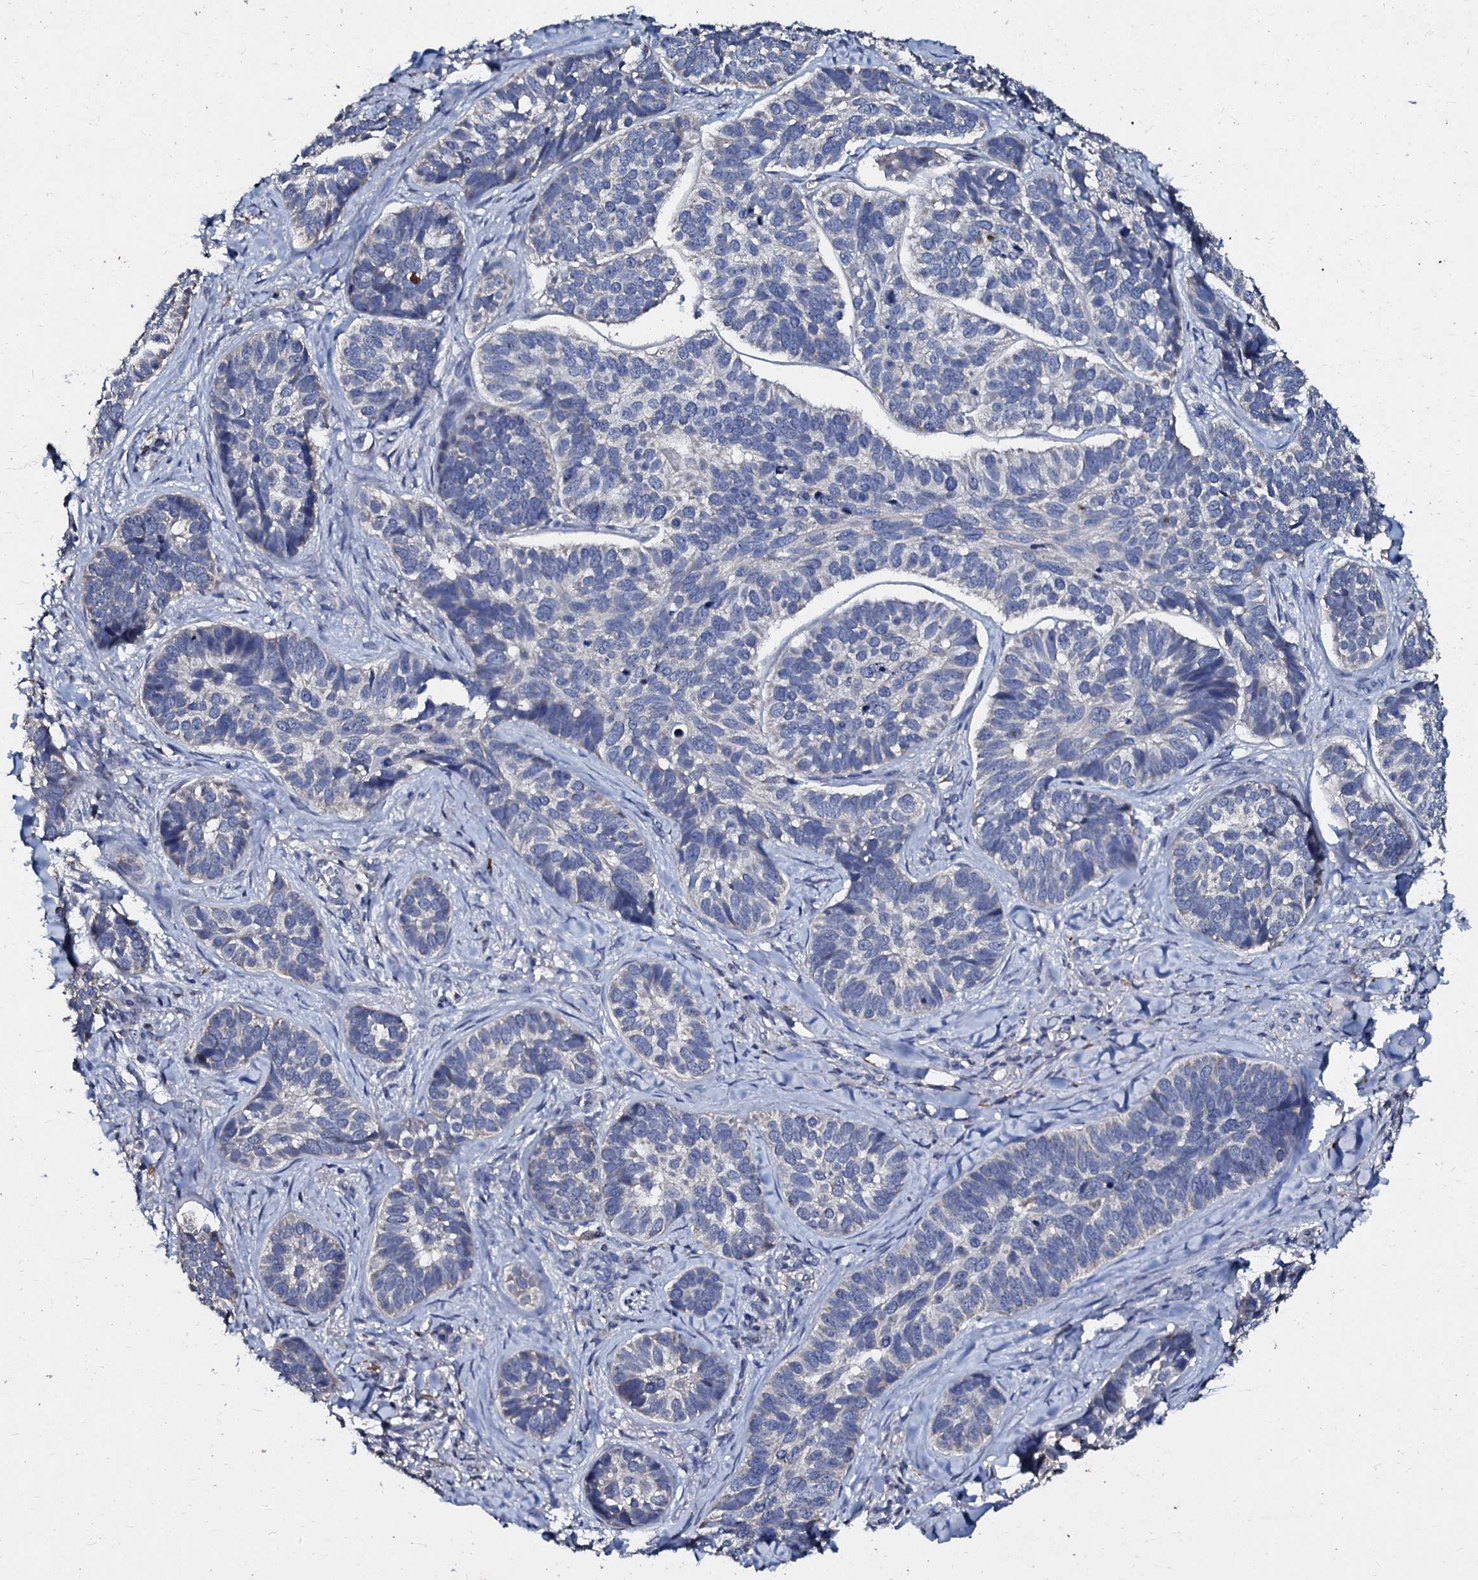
{"staining": {"intensity": "negative", "quantity": "none", "location": "none"}, "tissue": "skin cancer", "cell_type": "Tumor cells", "image_type": "cancer", "snomed": [{"axis": "morphology", "description": "Basal cell carcinoma"}, {"axis": "topography", "description": "Skin"}], "caption": "Skin cancer (basal cell carcinoma) was stained to show a protein in brown. There is no significant positivity in tumor cells. (Brightfield microscopy of DAB IHC at high magnification).", "gene": "SLC37A4", "patient": {"sex": "male", "age": 62}}